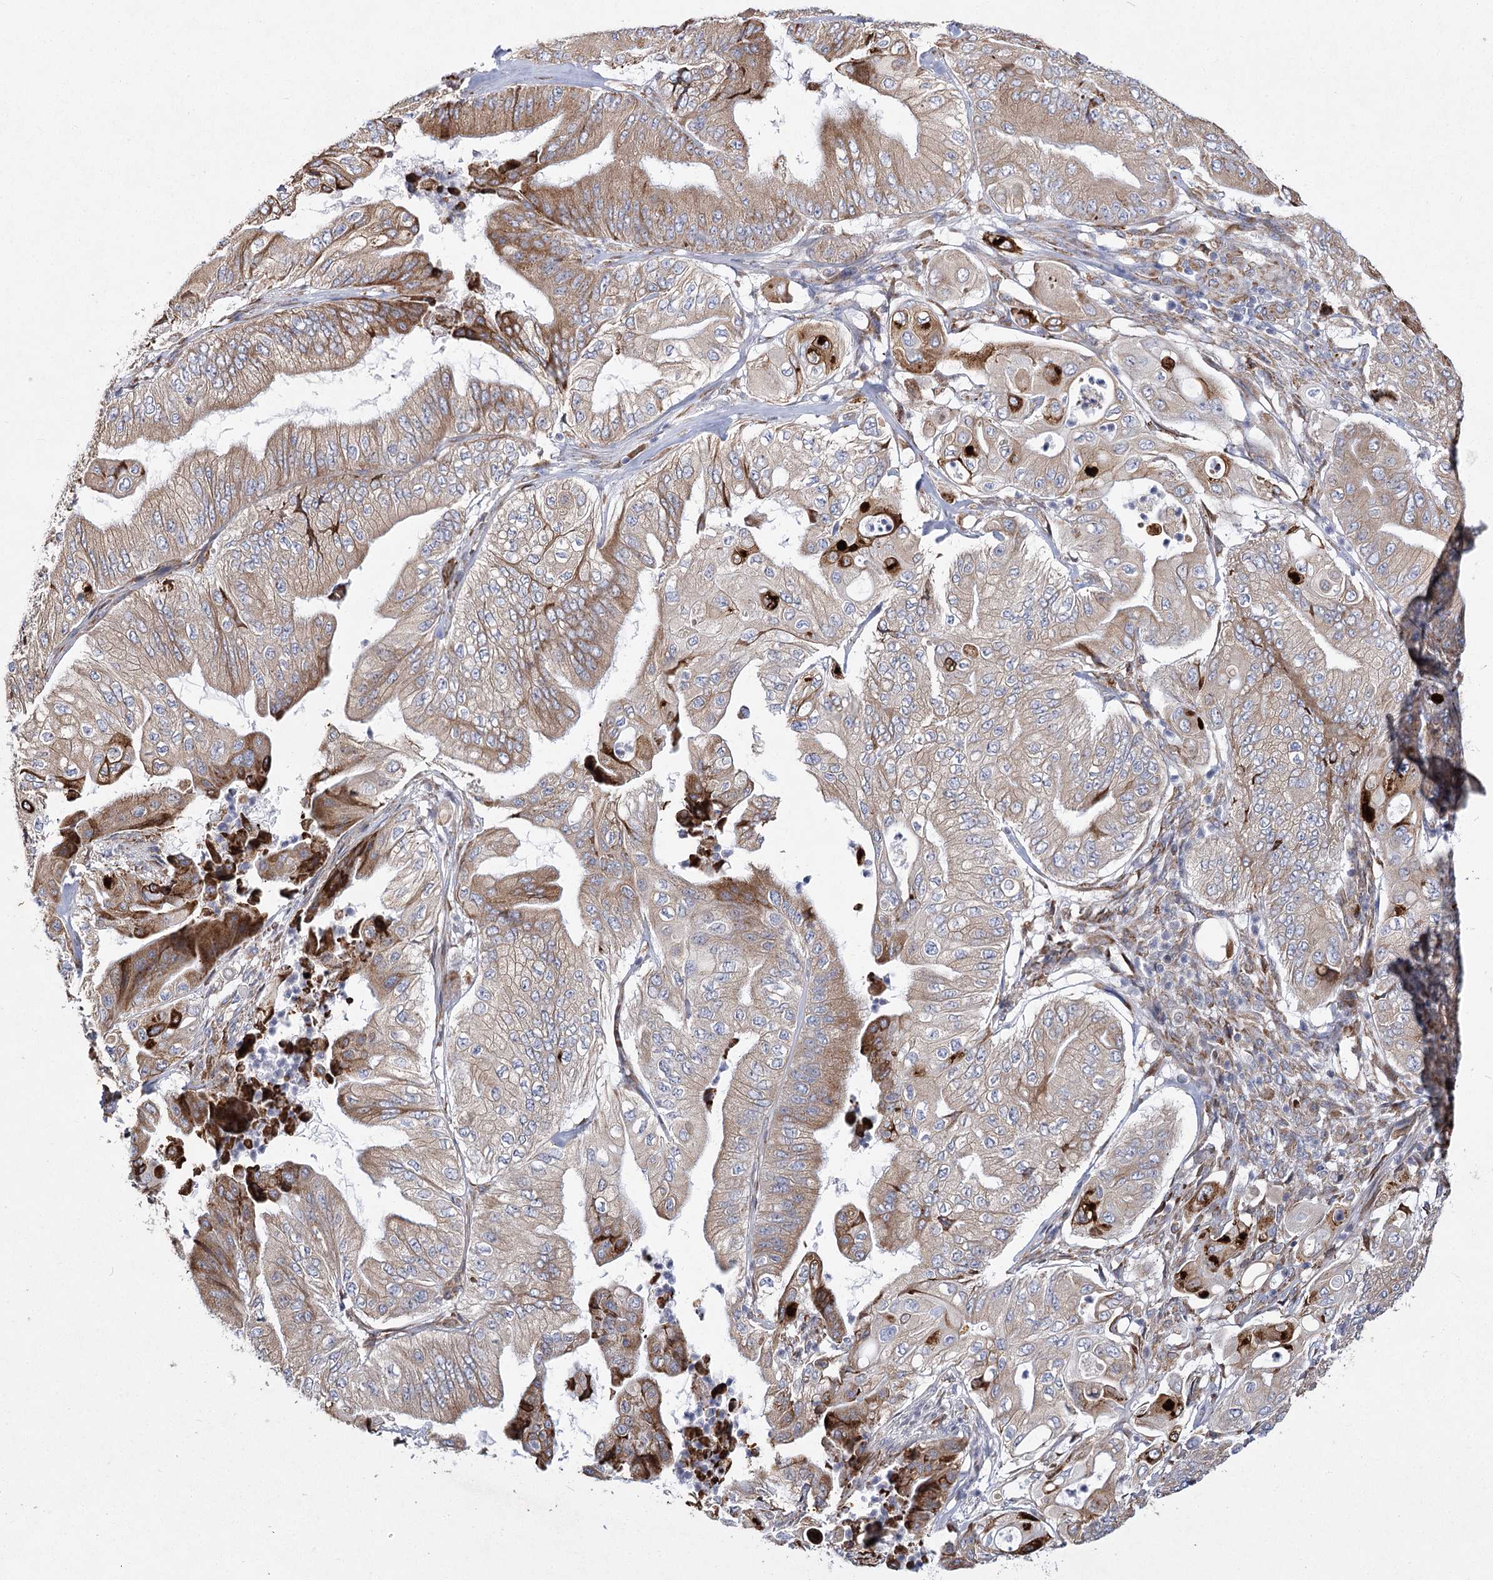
{"staining": {"intensity": "strong", "quantity": "<25%", "location": "cytoplasmic/membranous"}, "tissue": "pancreatic cancer", "cell_type": "Tumor cells", "image_type": "cancer", "snomed": [{"axis": "morphology", "description": "Adenocarcinoma, NOS"}, {"axis": "topography", "description": "Pancreas"}], "caption": "A micrograph of pancreatic cancer (adenocarcinoma) stained for a protein exhibits strong cytoplasmic/membranous brown staining in tumor cells.", "gene": "NHLRC2", "patient": {"sex": "female", "age": 77}}